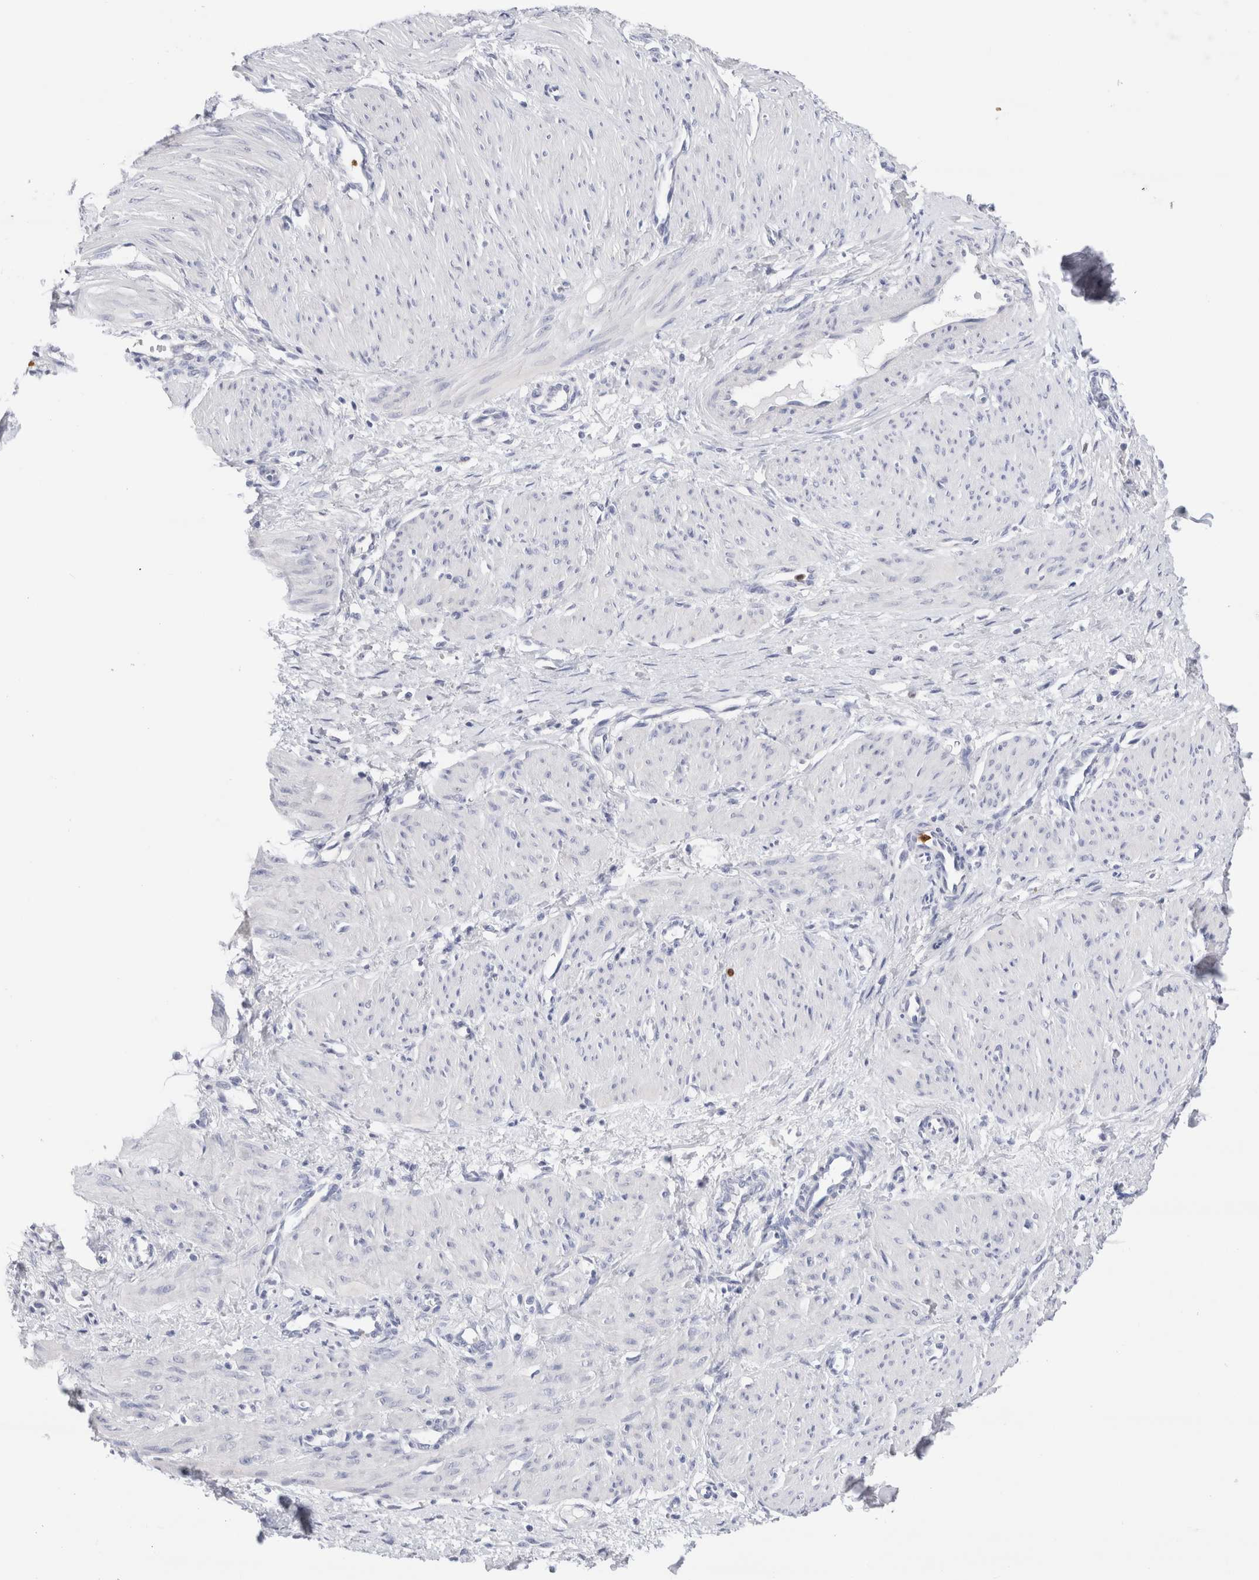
{"staining": {"intensity": "negative", "quantity": "none", "location": "none"}, "tissue": "smooth muscle", "cell_type": "Smooth muscle cells", "image_type": "normal", "snomed": [{"axis": "morphology", "description": "Normal tissue, NOS"}, {"axis": "topography", "description": "Endometrium"}], "caption": "Immunohistochemical staining of benign human smooth muscle reveals no significant positivity in smooth muscle cells. Brightfield microscopy of immunohistochemistry (IHC) stained with DAB (3,3'-diaminobenzidine) (brown) and hematoxylin (blue), captured at high magnification.", "gene": "SLC10A5", "patient": {"sex": "female", "age": 33}}